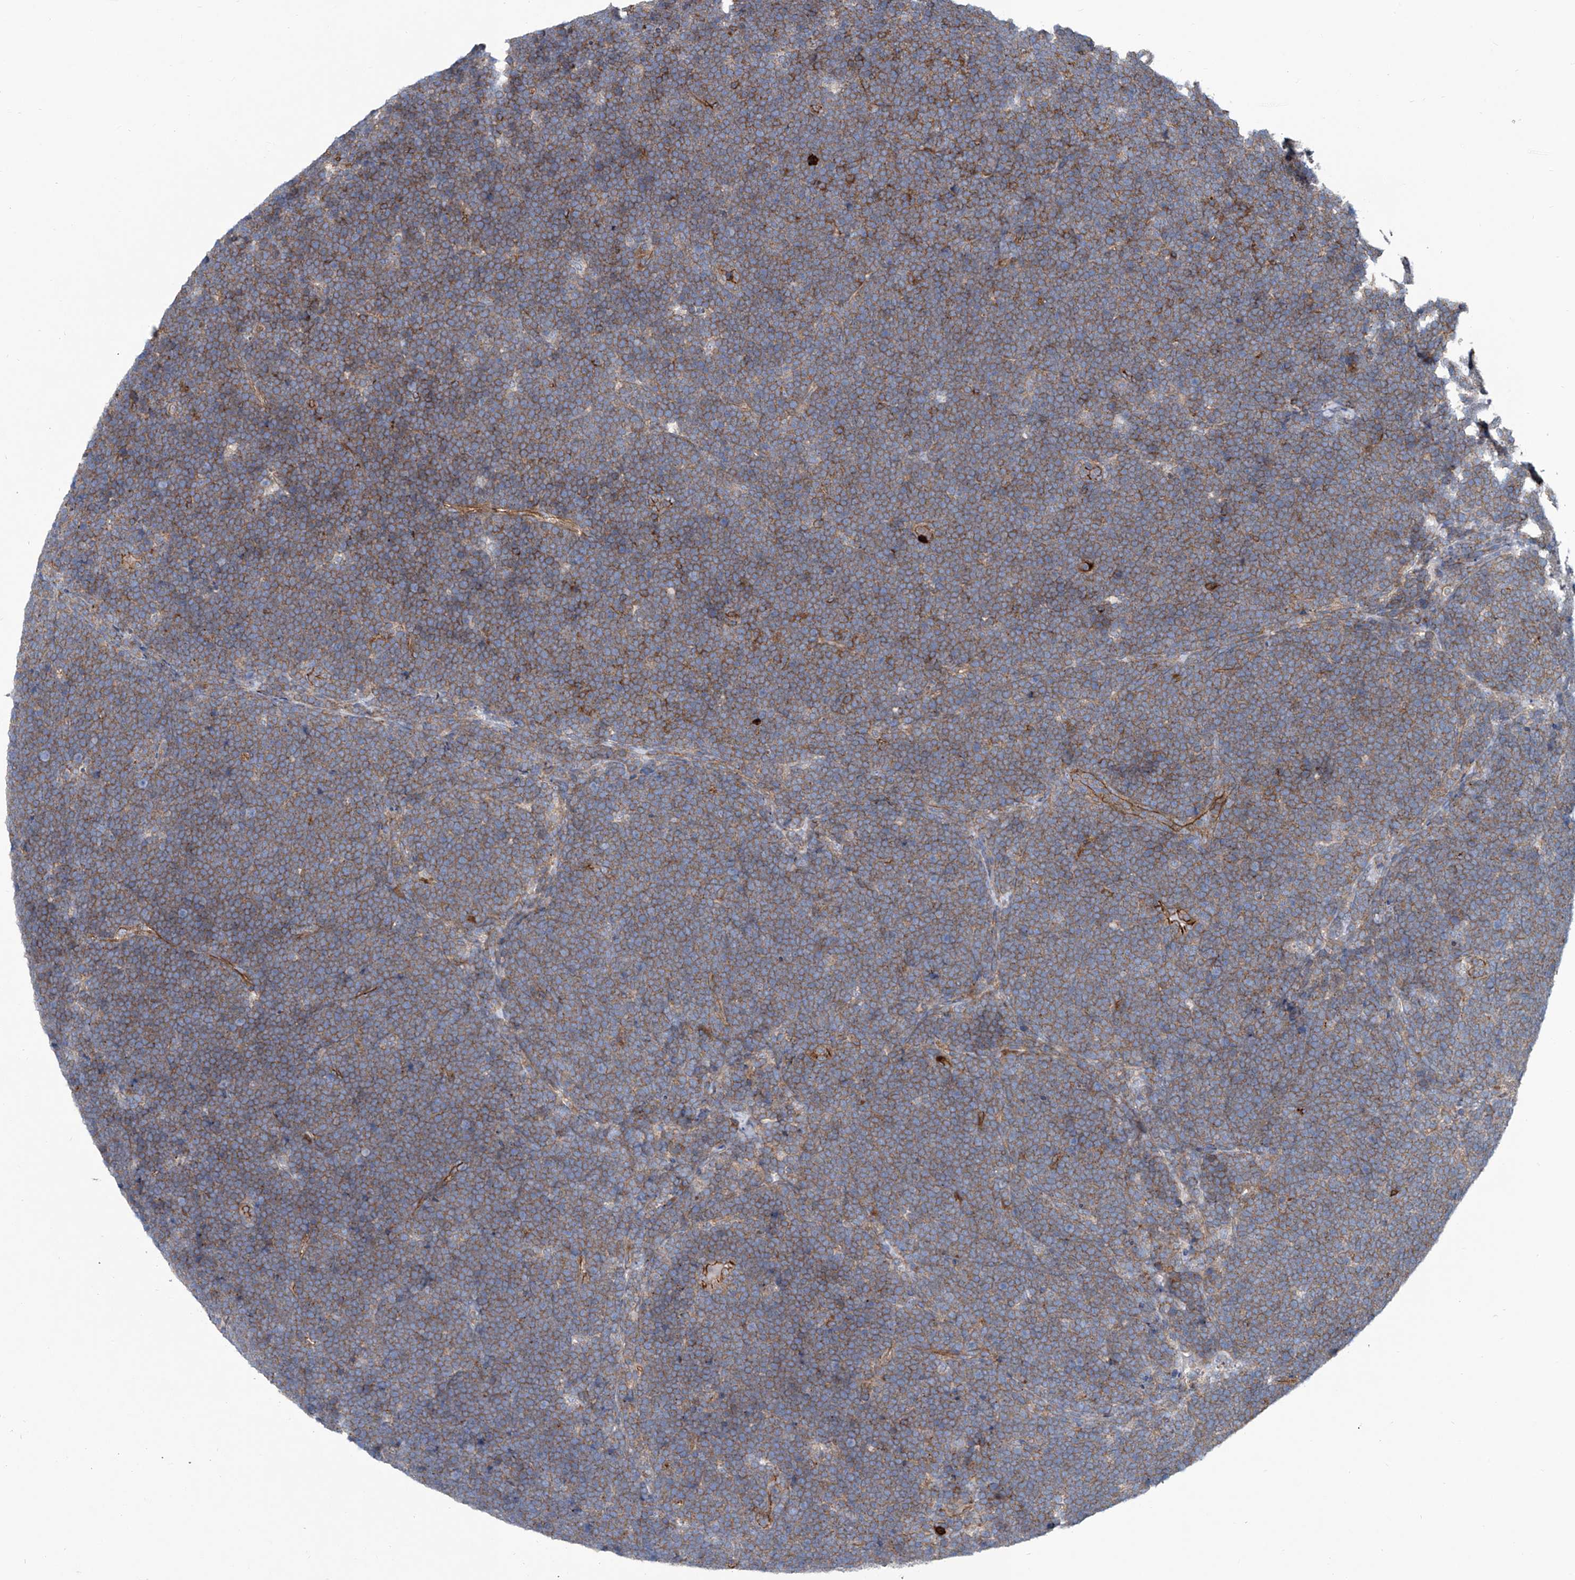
{"staining": {"intensity": "moderate", "quantity": ">75%", "location": "cytoplasmic/membranous"}, "tissue": "lymphoma", "cell_type": "Tumor cells", "image_type": "cancer", "snomed": [{"axis": "morphology", "description": "Malignant lymphoma, non-Hodgkin's type, High grade"}, {"axis": "topography", "description": "Lymph node"}], "caption": "A micrograph of lymphoma stained for a protein exhibits moderate cytoplasmic/membranous brown staining in tumor cells. The staining was performed using DAB to visualize the protein expression in brown, while the nuclei were stained in blue with hematoxylin (Magnification: 20x).", "gene": "EIF2D", "patient": {"sex": "male", "age": 13}}